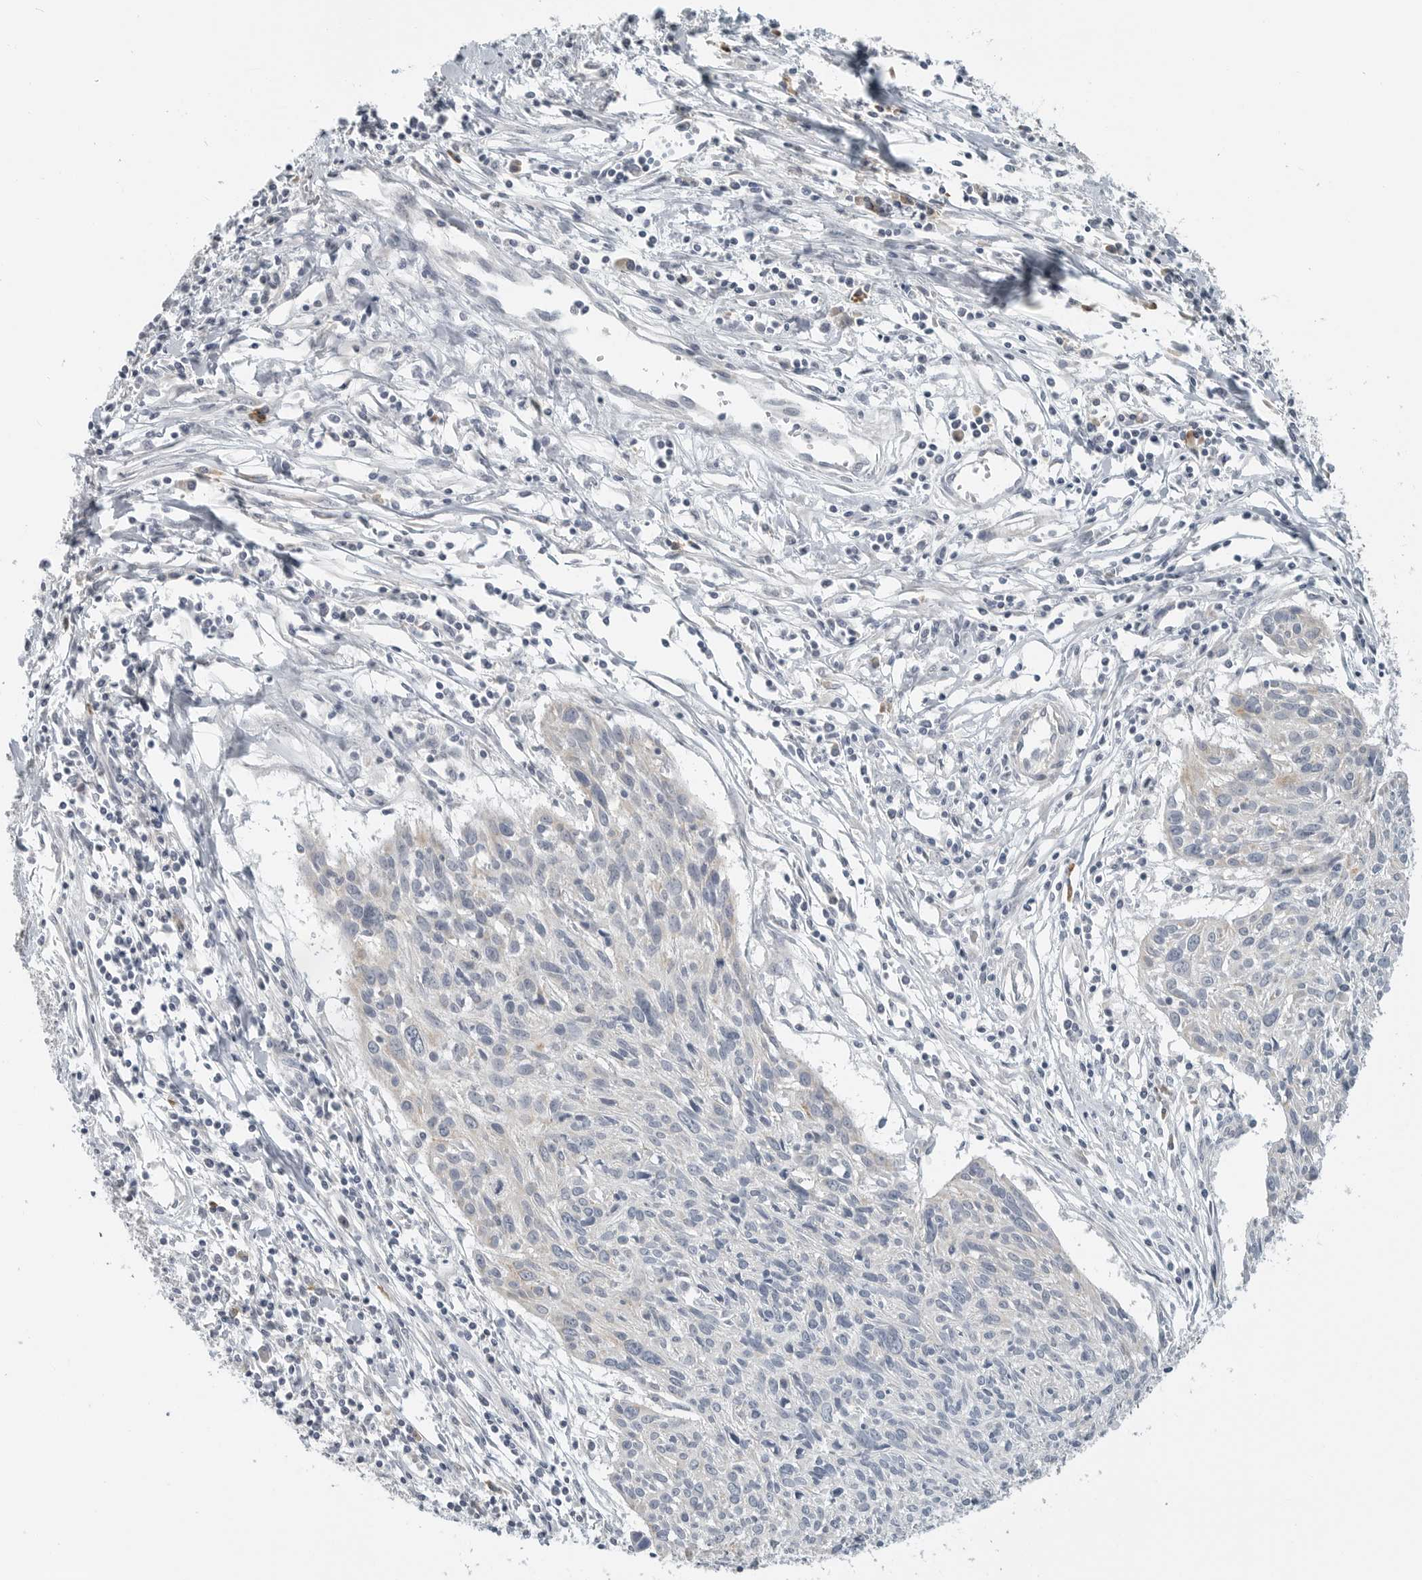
{"staining": {"intensity": "negative", "quantity": "none", "location": "none"}, "tissue": "cervical cancer", "cell_type": "Tumor cells", "image_type": "cancer", "snomed": [{"axis": "morphology", "description": "Squamous cell carcinoma, NOS"}, {"axis": "topography", "description": "Cervix"}], "caption": "High magnification brightfield microscopy of squamous cell carcinoma (cervical) stained with DAB (brown) and counterstained with hematoxylin (blue): tumor cells show no significant staining. (IHC, brightfield microscopy, high magnification).", "gene": "IL12RB2", "patient": {"sex": "female", "age": 51}}